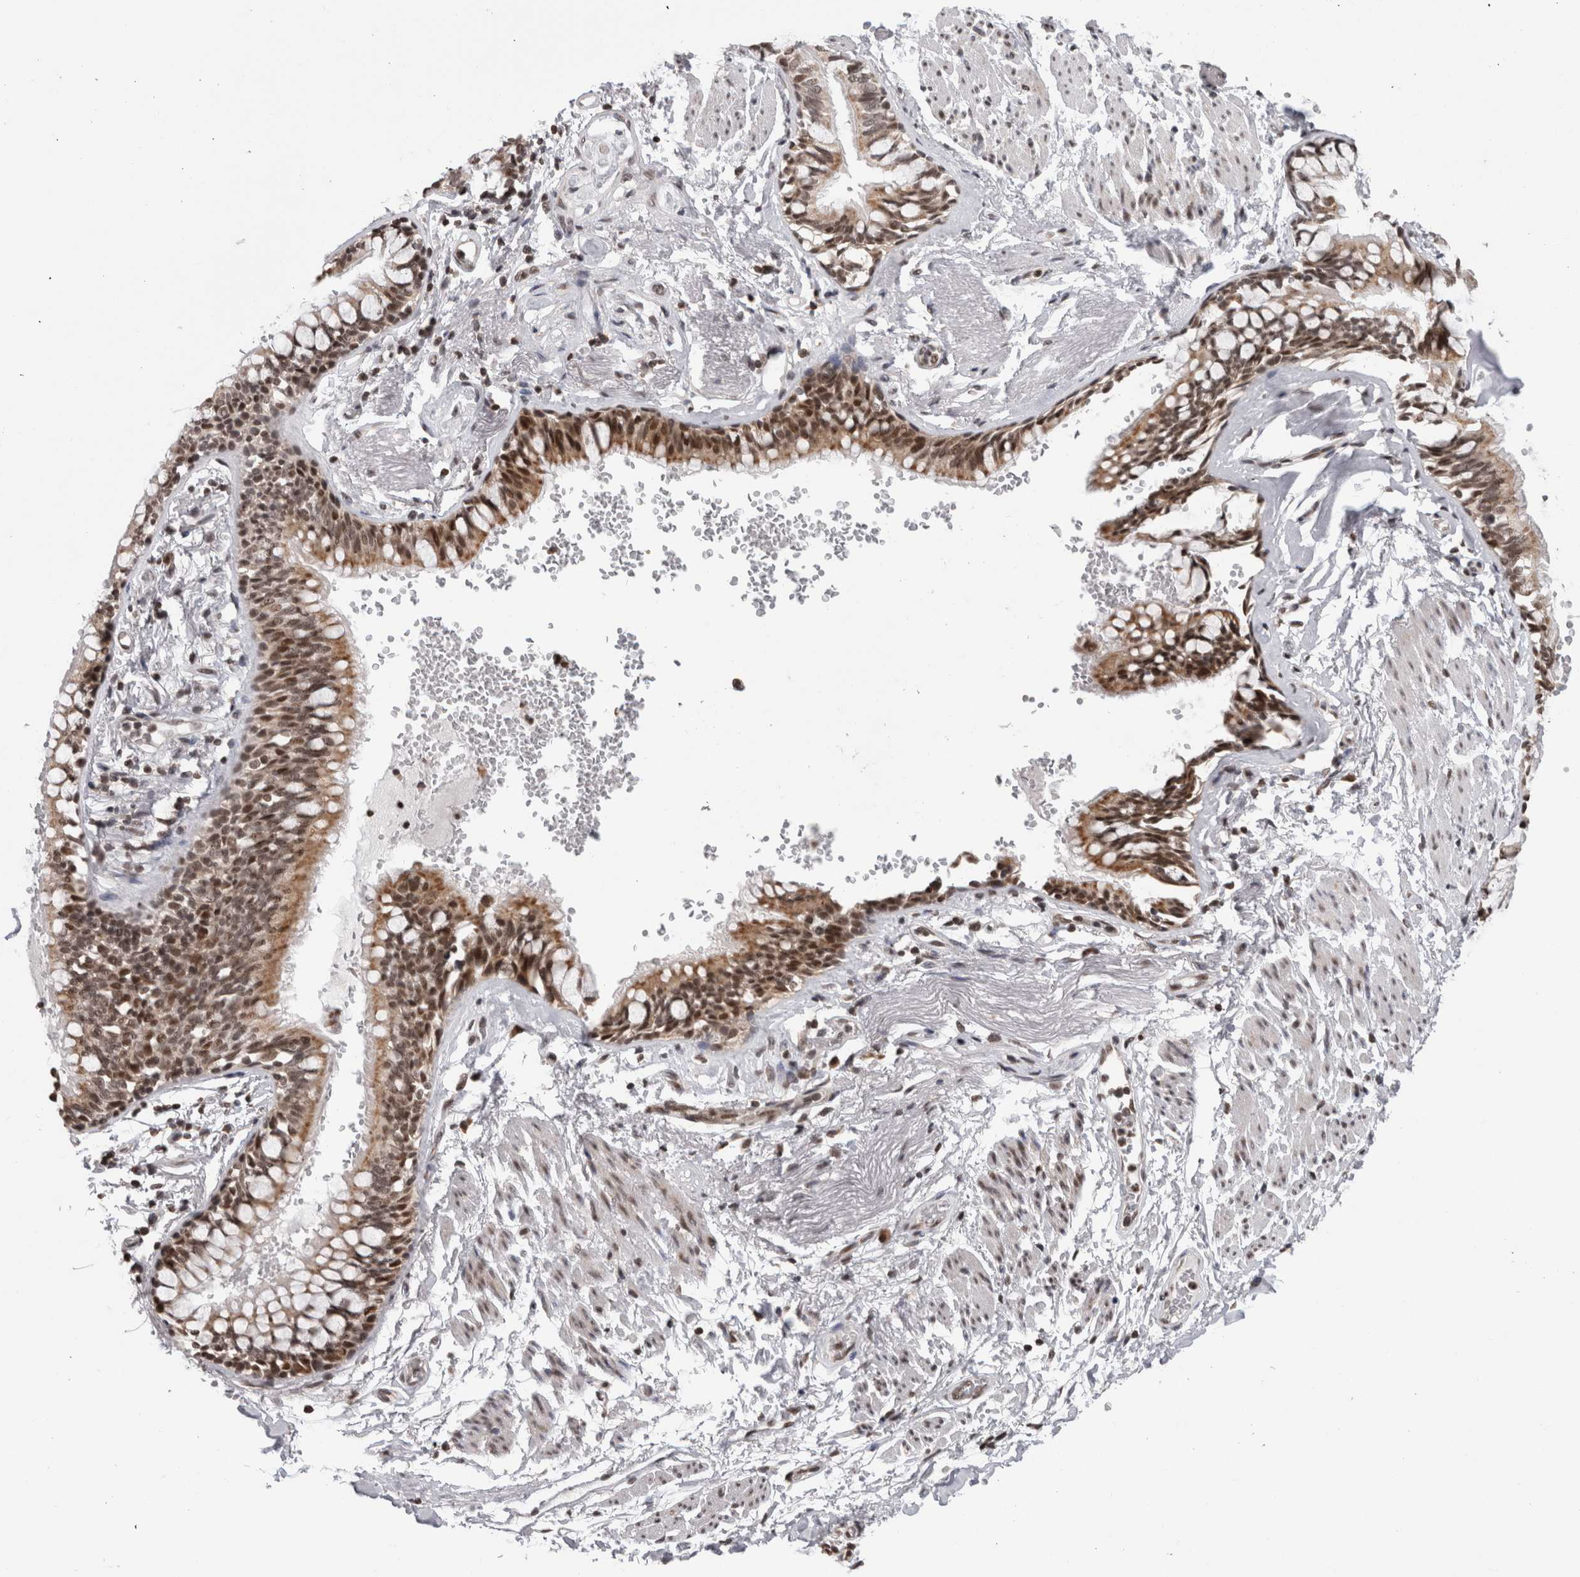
{"staining": {"intensity": "moderate", "quantity": ">75%", "location": "nuclear"}, "tissue": "adipose tissue", "cell_type": "Adipocytes", "image_type": "normal", "snomed": [{"axis": "morphology", "description": "Normal tissue, NOS"}, {"axis": "topography", "description": "Cartilage tissue"}, {"axis": "topography", "description": "Bronchus"}], "caption": "A medium amount of moderate nuclear expression is seen in approximately >75% of adipocytes in benign adipose tissue. (DAB (3,3'-diaminobenzidine) IHC with brightfield microscopy, high magnification).", "gene": "ZBTB11", "patient": {"sex": "female", "age": 73}}